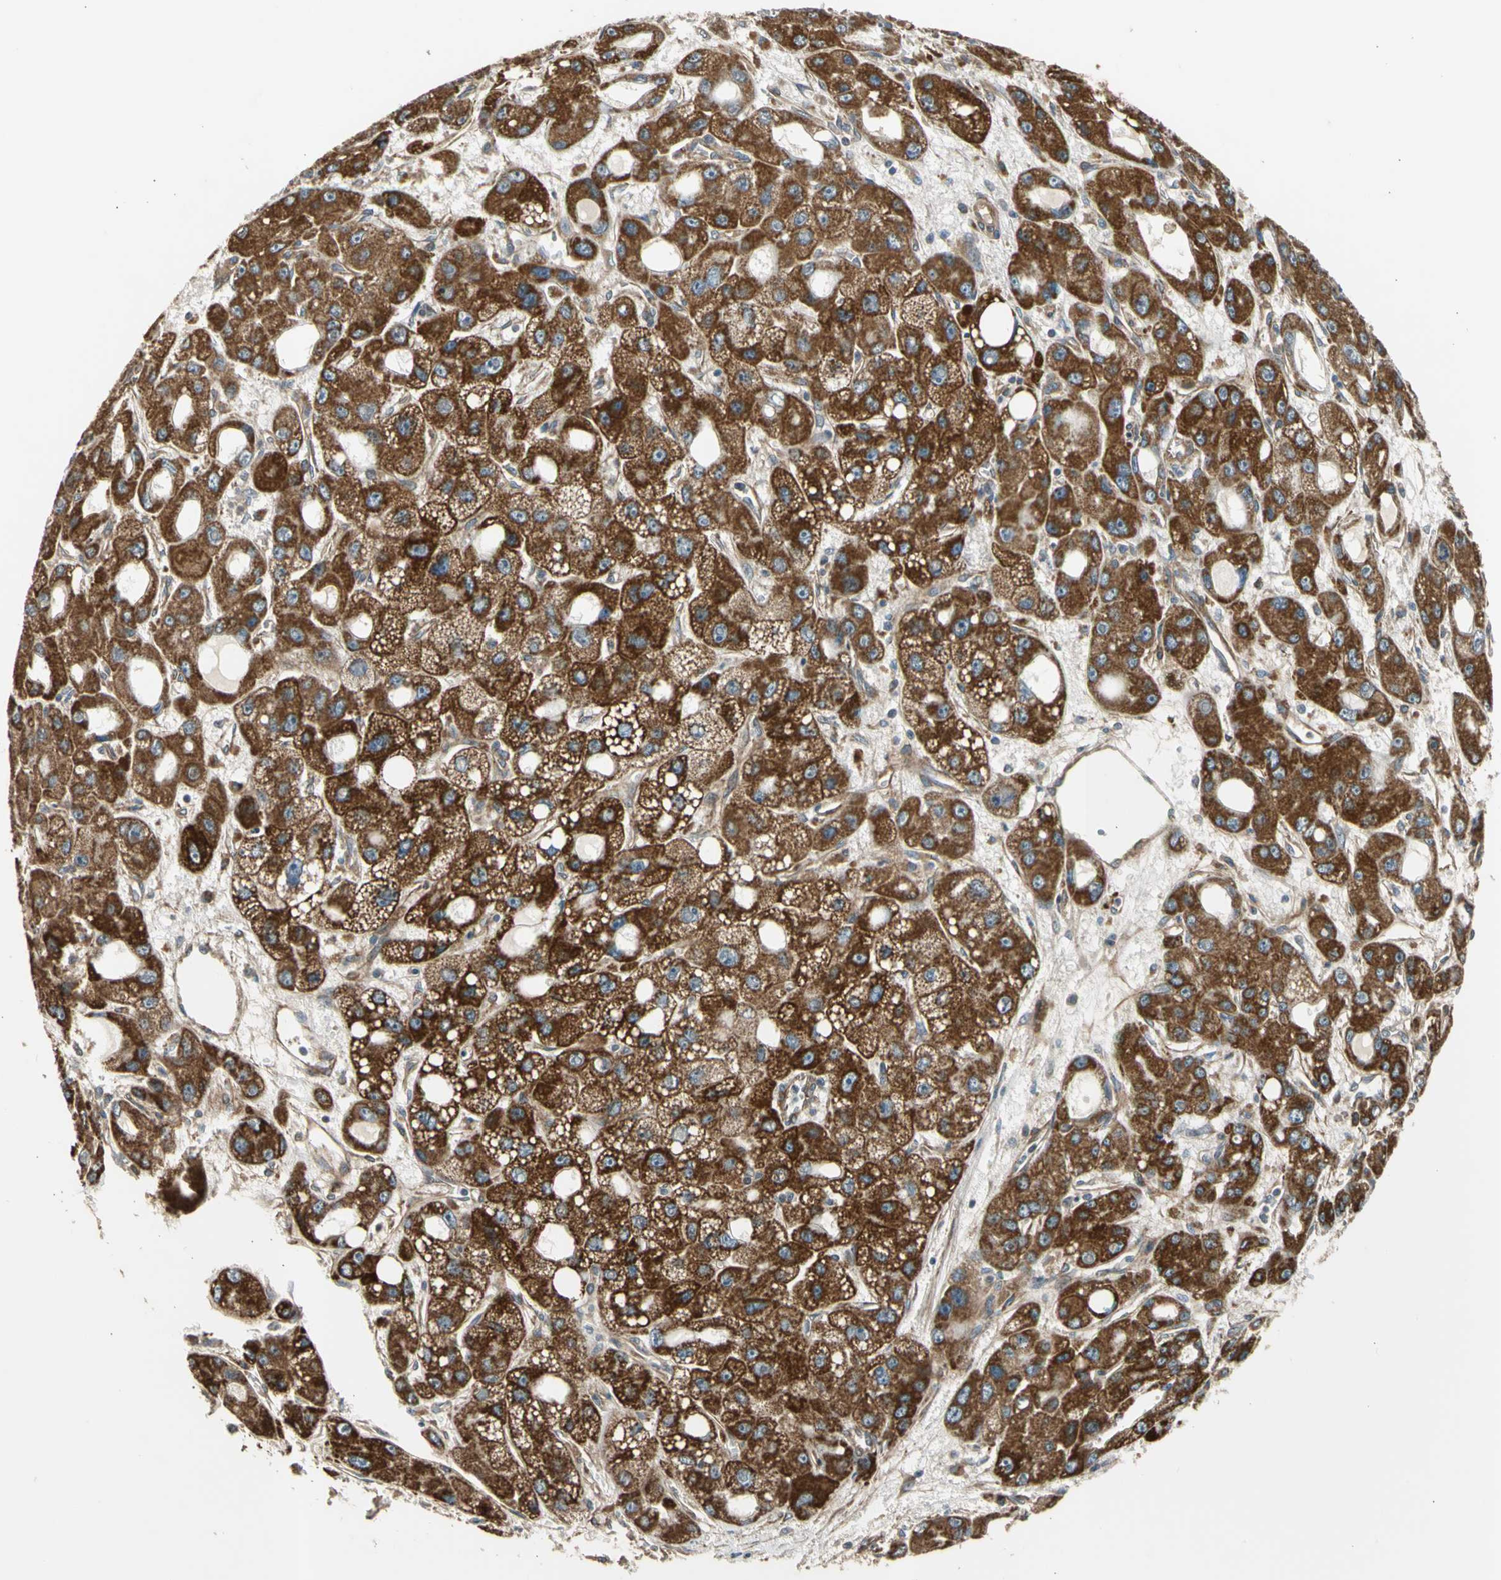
{"staining": {"intensity": "strong", "quantity": ">75%", "location": "cytoplasmic/membranous"}, "tissue": "liver cancer", "cell_type": "Tumor cells", "image_type": "cancer", "snomed": [{"axis": "morphology", "description": "Carcinoma, Hepatocellular, NOS"}, {"axis": "topography", "description": "Liver"}], "caption": "Brown immunohistochemical staining in hepatocellular carcinoma (liver) reveals strong cytoplasmic/membranous positivity in about >75% of tumor cells.", "gene": "EFNB2", "patient": {"sex": "male", "age": 55}}